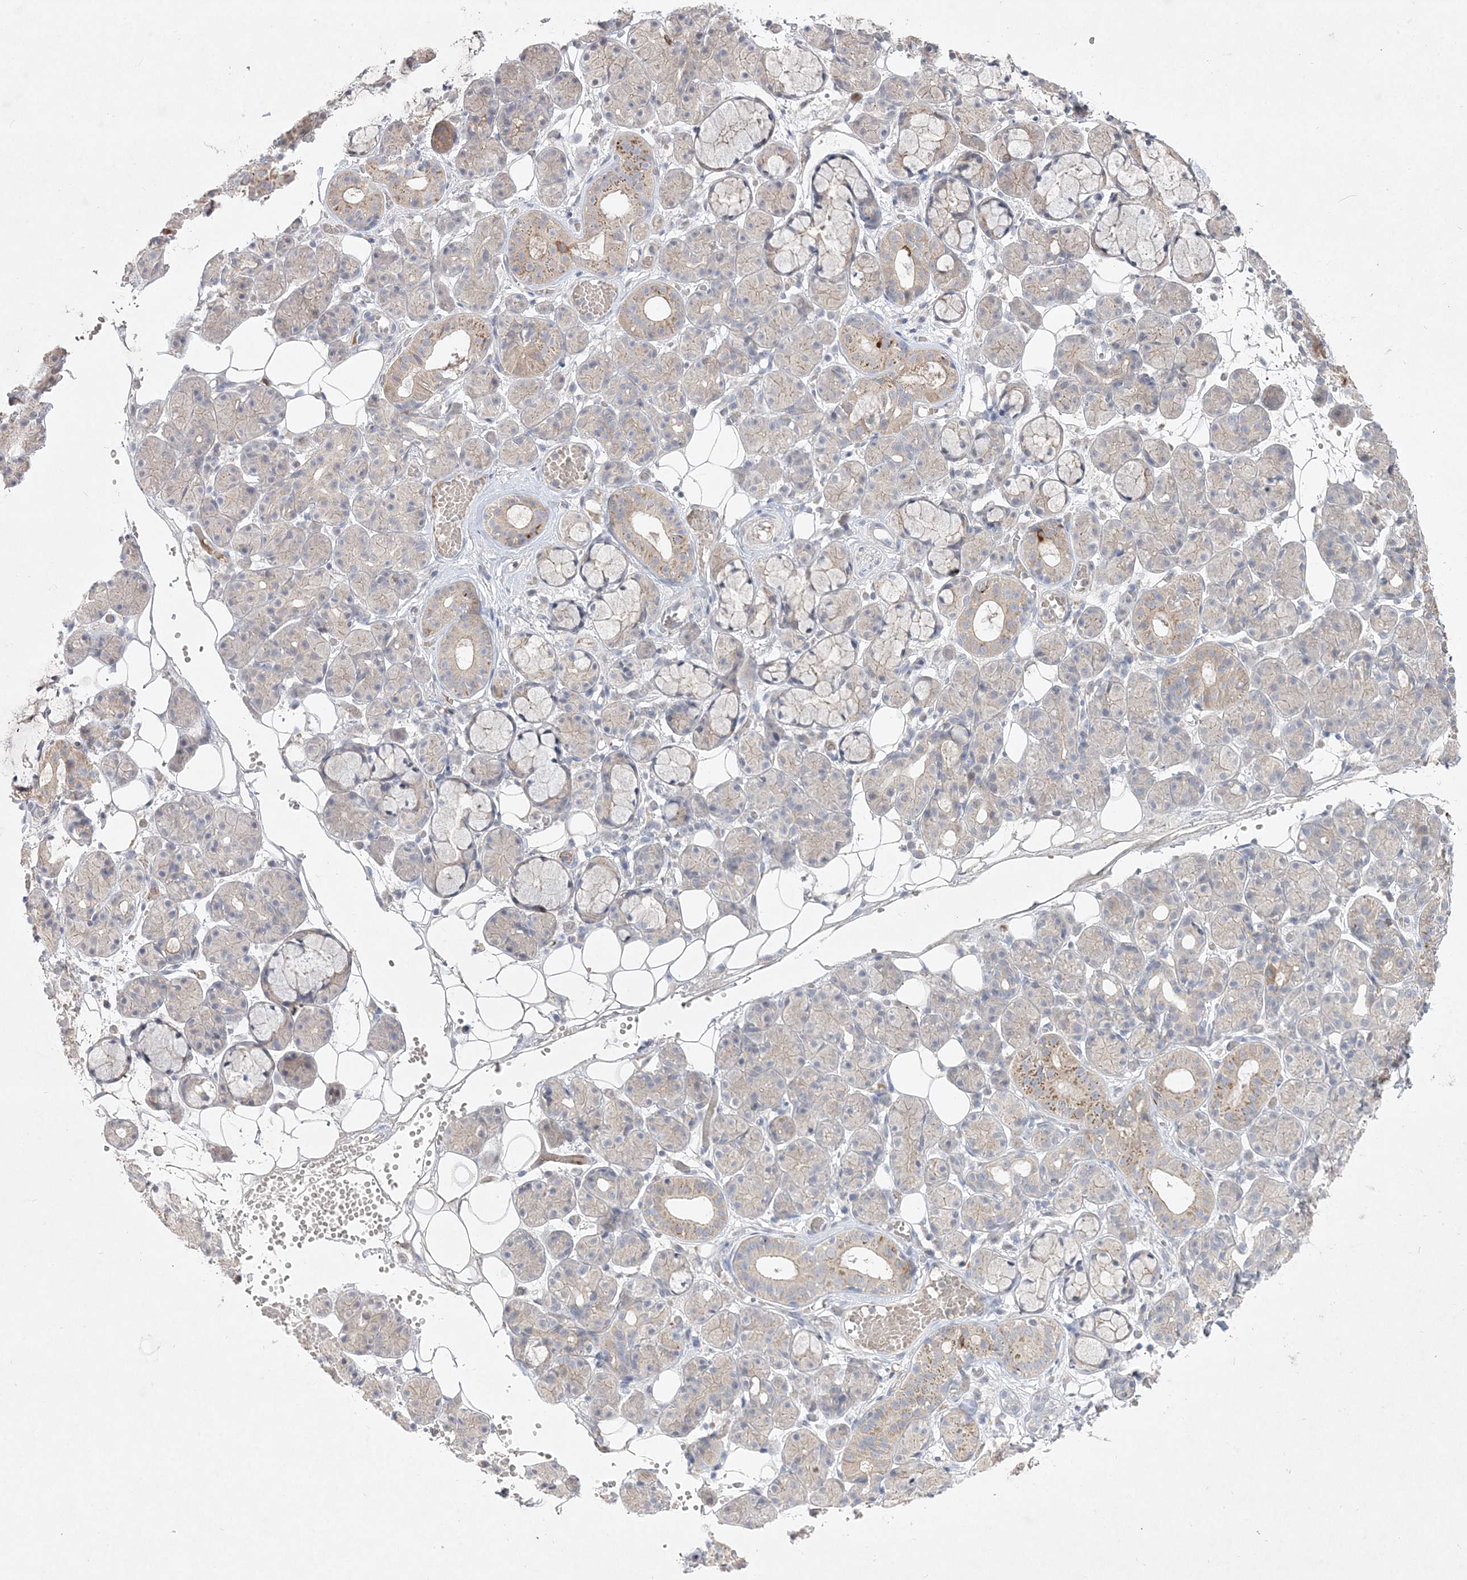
{"staining": {"intensity": "weak", "quantity": "<25%", "location": "cytoplasmic/membranous"}, "tissue": "salivary gland", "cell_type": "Glandular cells", "image_type": "normal", "snomed": [{"axis": "morphology", "description": "Normal tissue, NOS"}, {"axis": "topography", "description": "Salivary gland"}], "caption": "Human salivary gland stained for a protein using IHC reveals no expression in glandular cells.", "gene": "CLNK", "patient": {"sex": "male", "age": 63}}